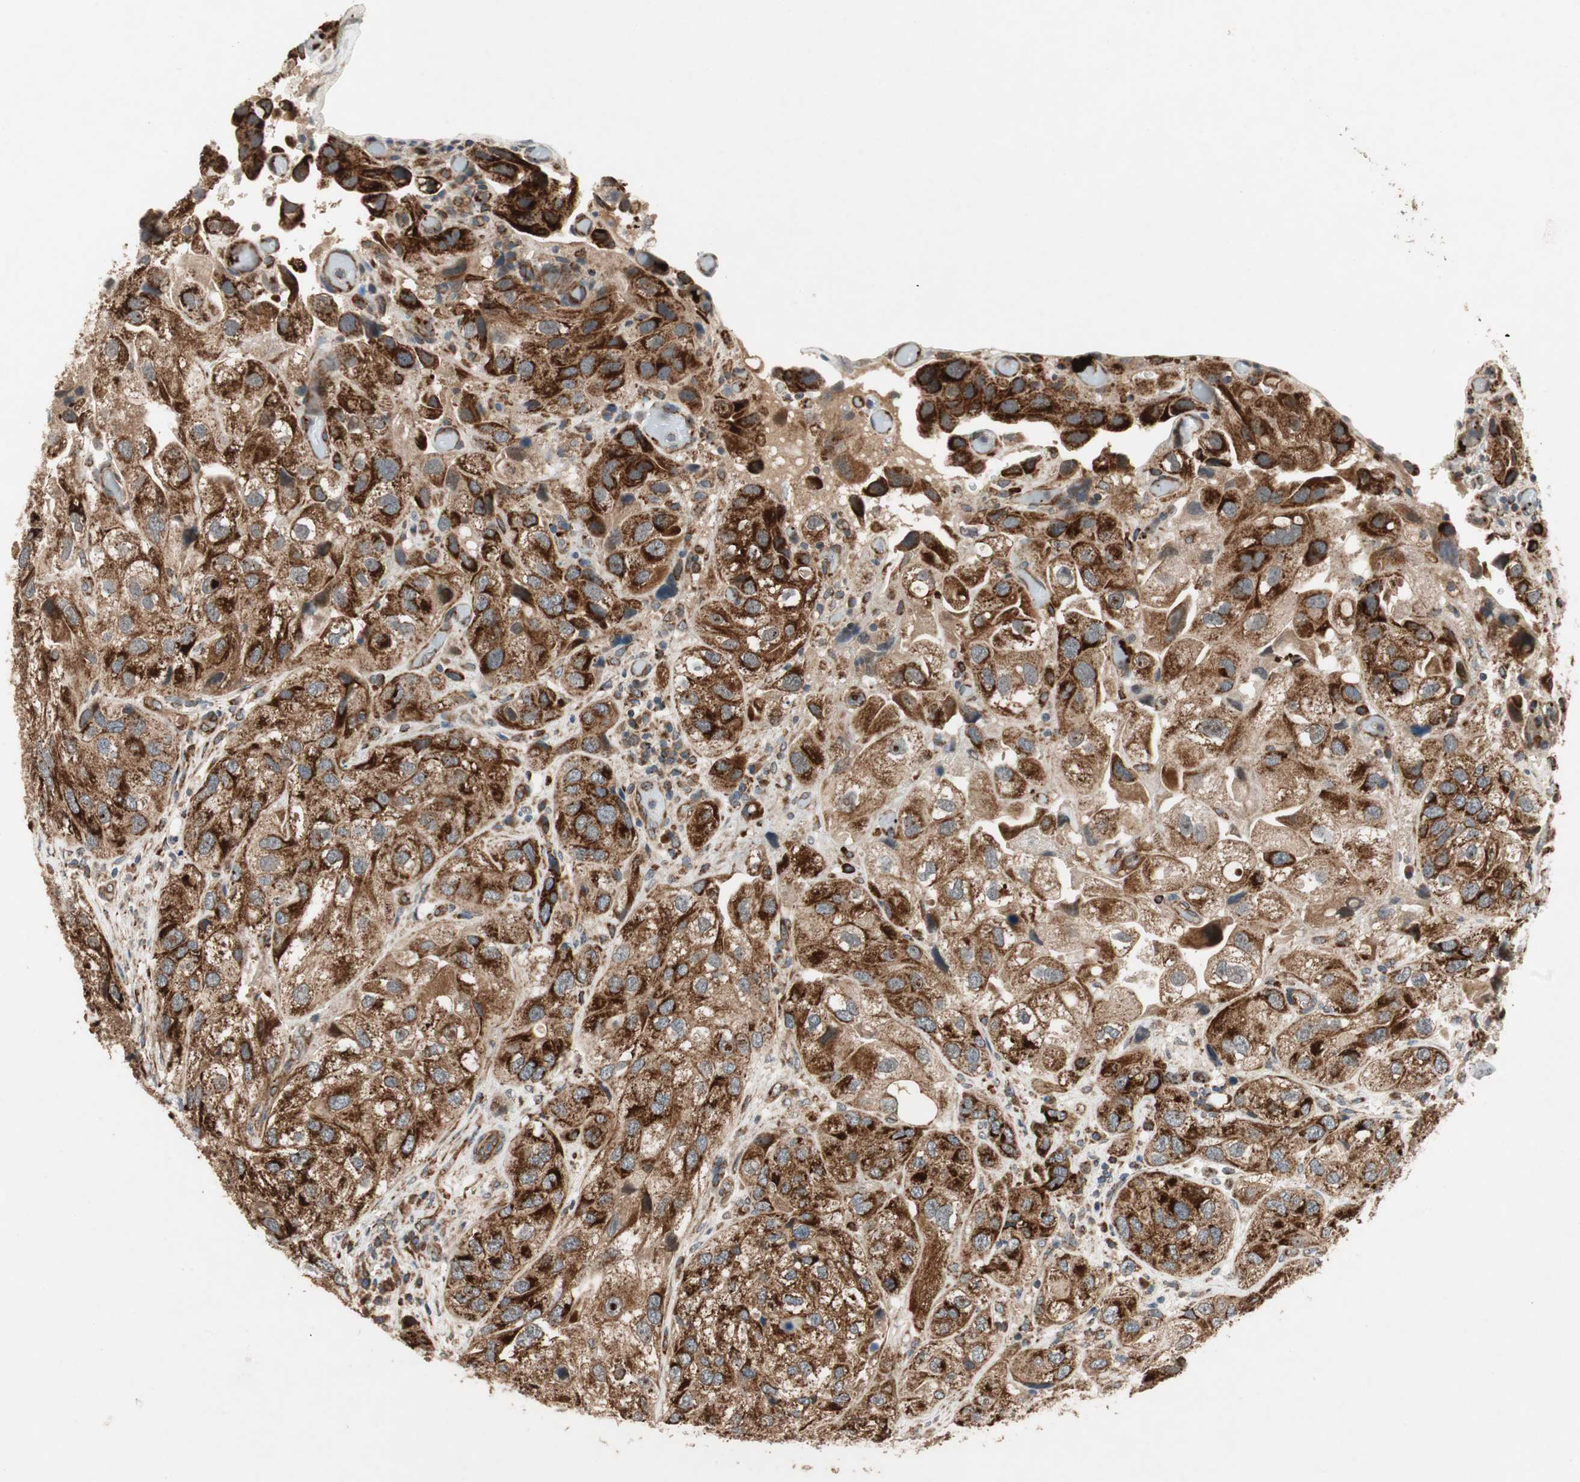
{"staining": {"intensity": "strong", "quantity": ">75%", "location": "cytoplasmic/membranous"}, "tissue": "urothelial cancer", "cell_type": "Tumor cells", "image_type": "cancer", "snomed": [{"axis": "morphology", "description": "Urothelial carcinoma, High grade"}, {"axis": "topography", "description": "Urinary bladder"}], "caption": "High-grade urothelial carcinoma stained with a protein marker reveals strong staining in tumor cells.", "gene": "AKAP1", "patient": {"sex": "female", "age": 64}}